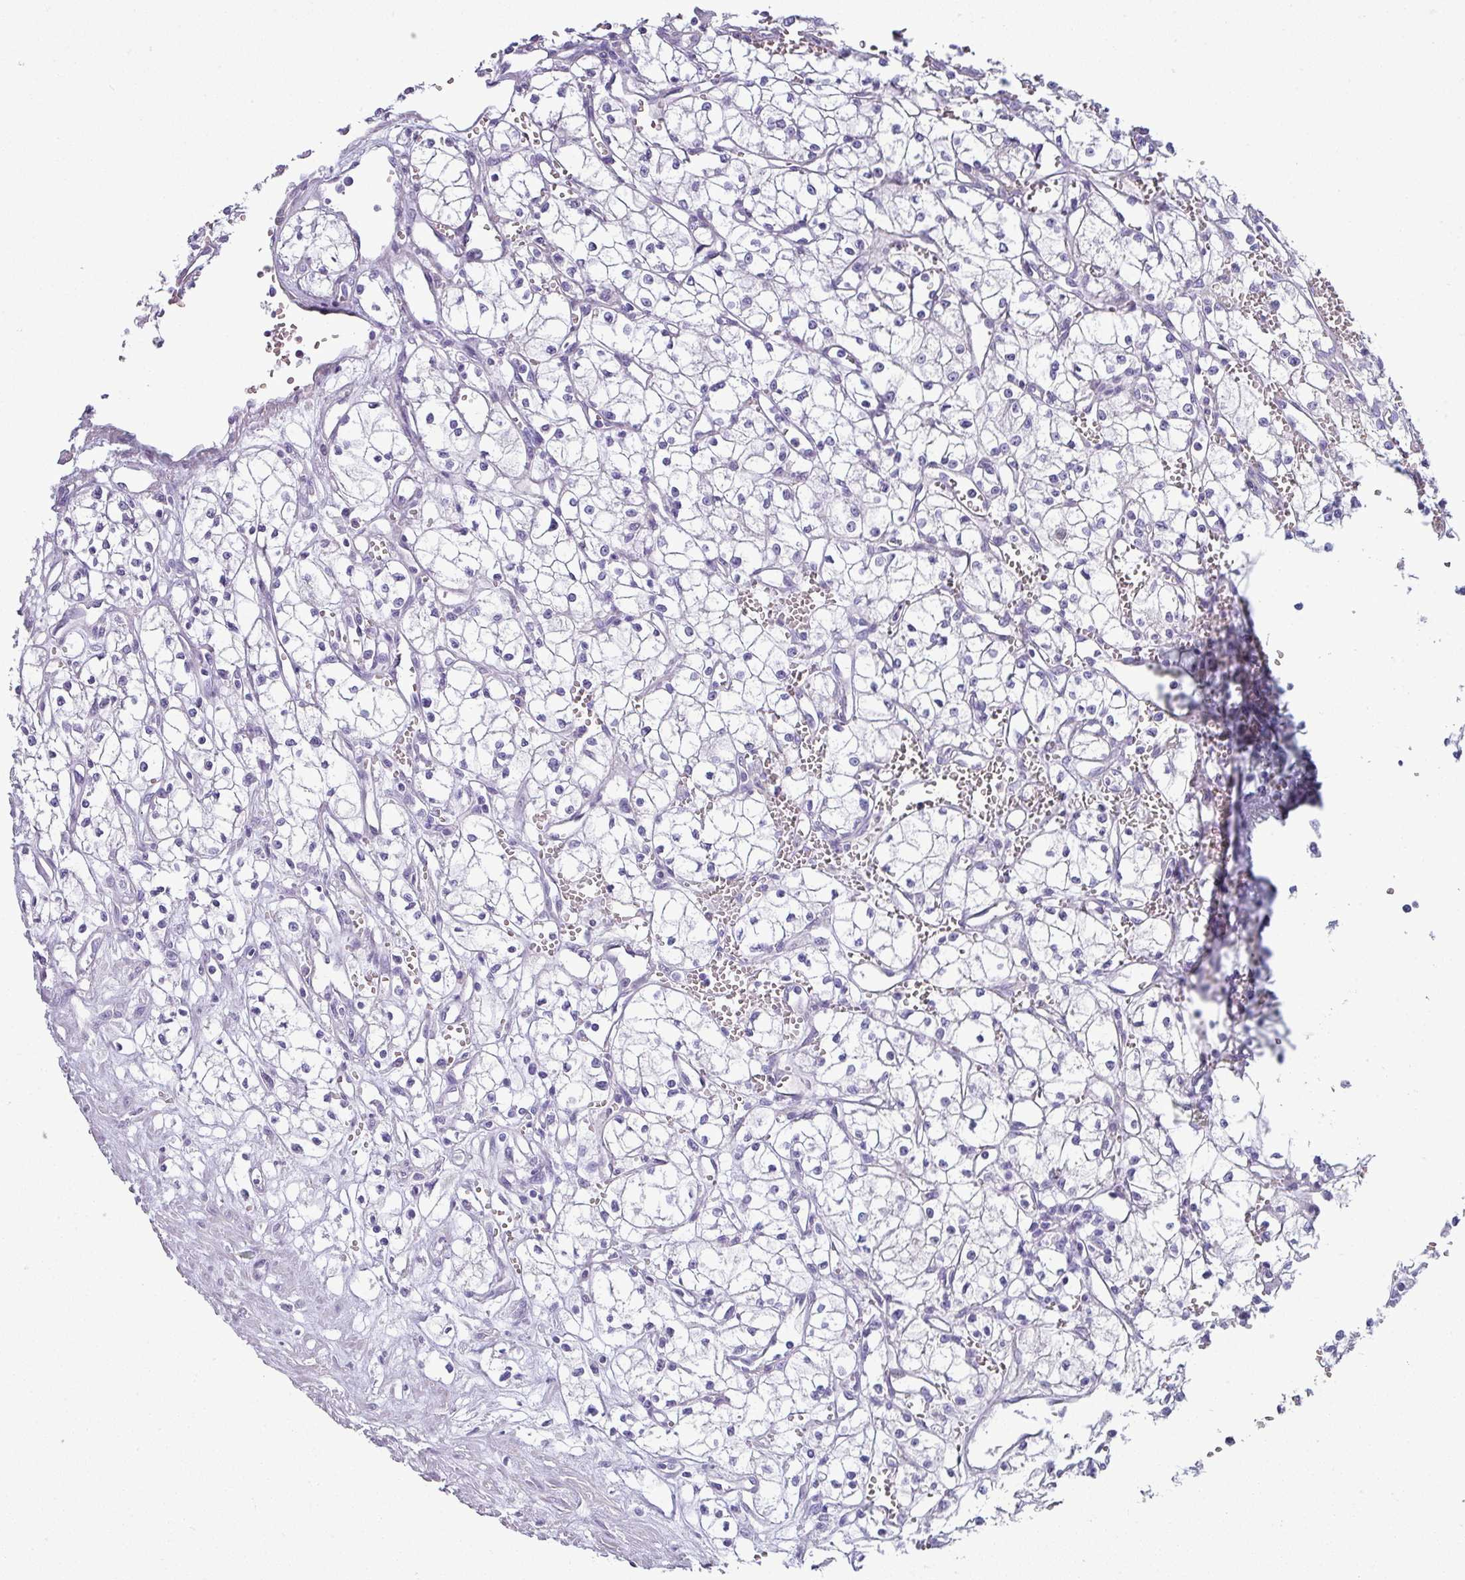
{"staining": {"intensity": "negative", "quantity": "none", "location": "none"}, "tissue": "renal cancer", "cell_type": "Tumor cells", "image_type": "cancer", "snomed": [{"axis": "morphology", "description": "Adenocarcinoma, NOS"}, {"axis": "topography", "description": "Kidney"}], "caption": "Immunohistochemical staining of adenocarcinoma (renal) reveals no significant expression in tumor cells. (DAB immunohistochemistry visualized using brightfield microscopy, high magnification).", "gene": "VCX2", "patient": {"sex": "male", "age": 59}}